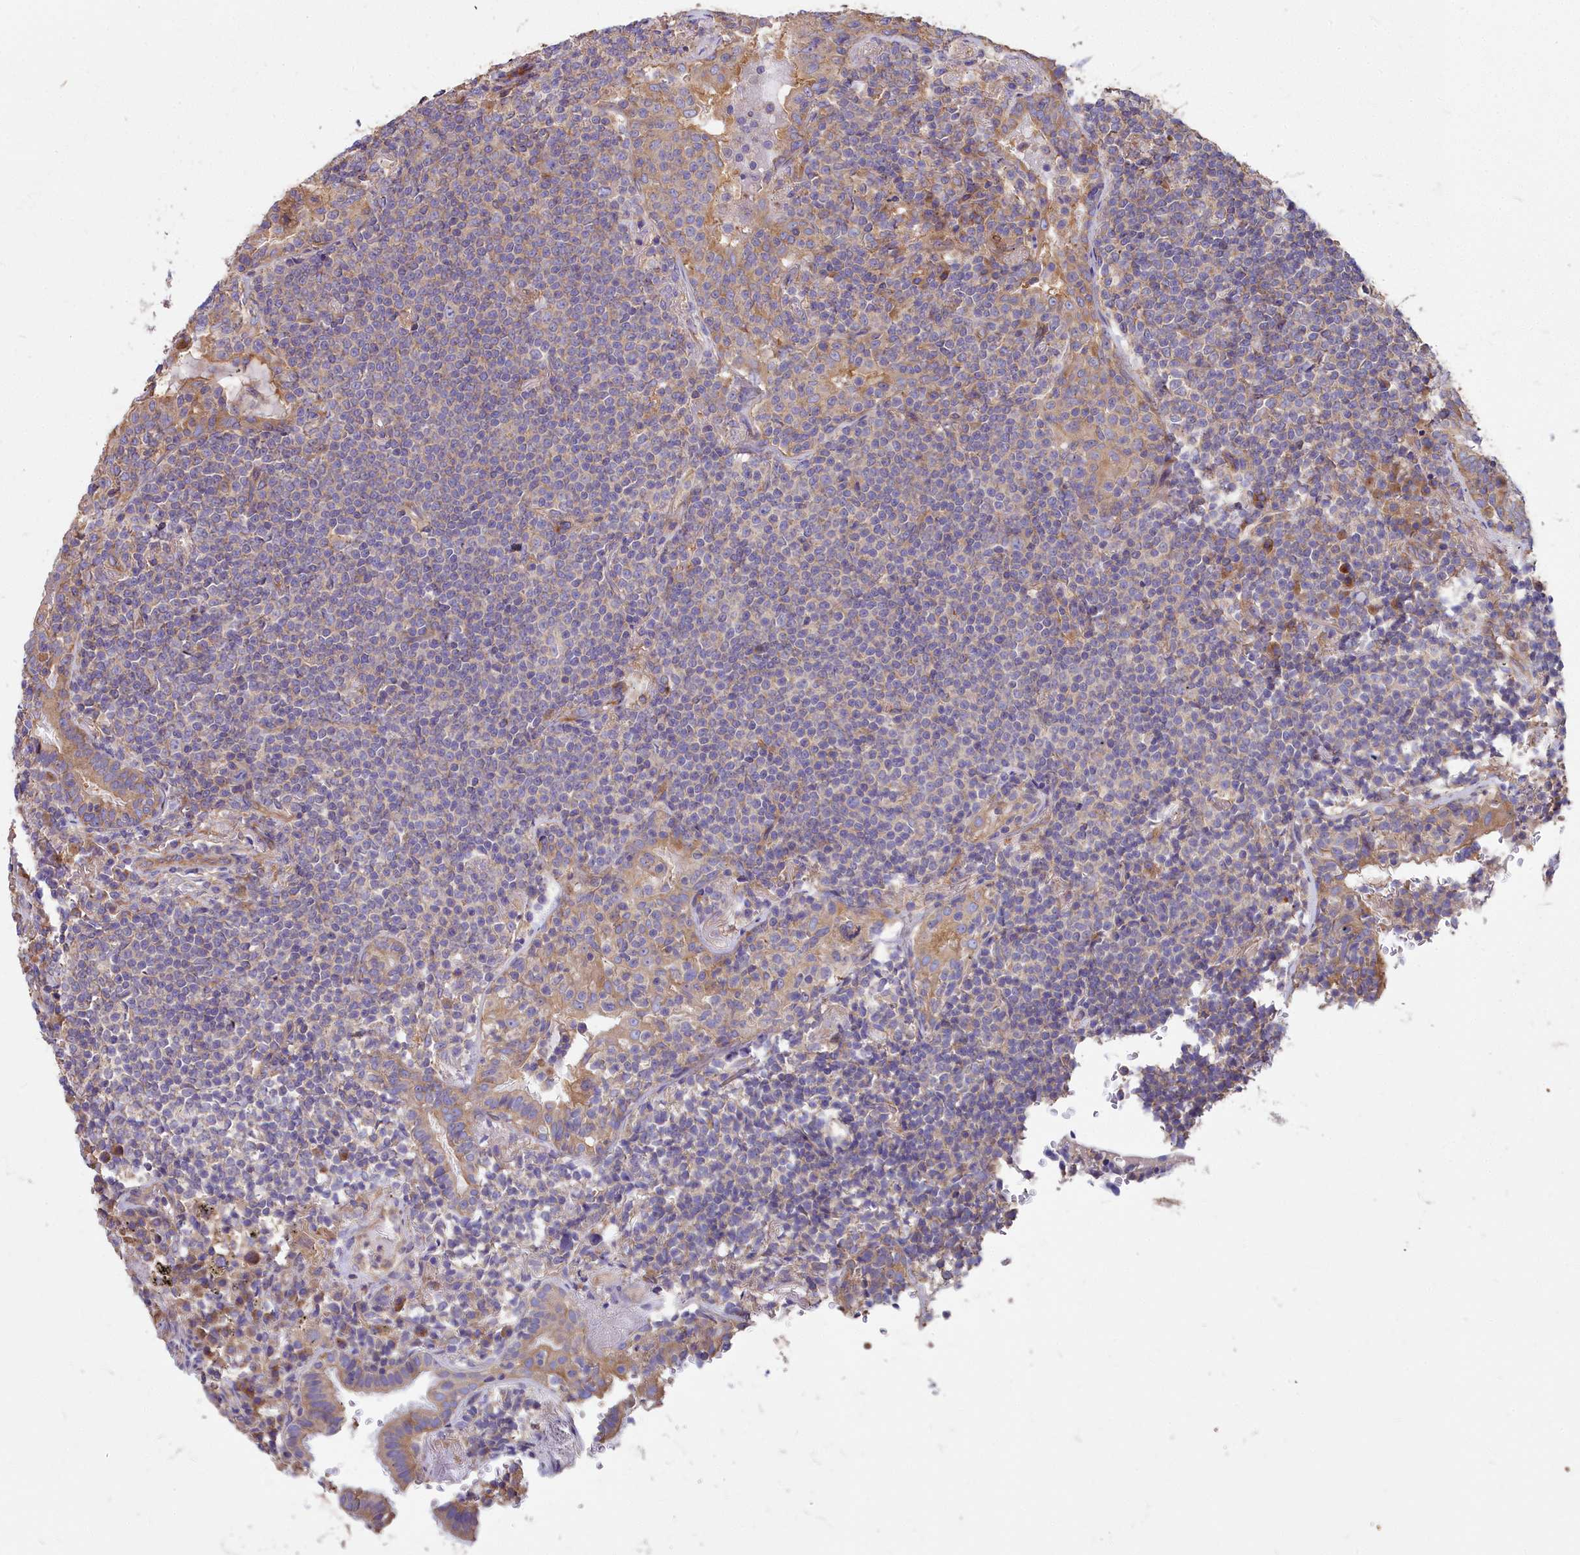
{"staining": {"intensity": "negative", "quantity": "none", "location": "none"}, "tissue": "lymphoma", "cell_type": "Tumor cells", "image_type": "cancer", "snomed": [{"axis": "morphology", "description": "Malignant lymphoma, non-Hodgkin's type, Low grade"}, {"axis": "topography", "description": "Lung"}], "caption": "Protein analysis of lymphoma displays no significant positivity in tumor cells.", "gene": "DCTN3", "patient": {"sex": "female", "age": 71}}